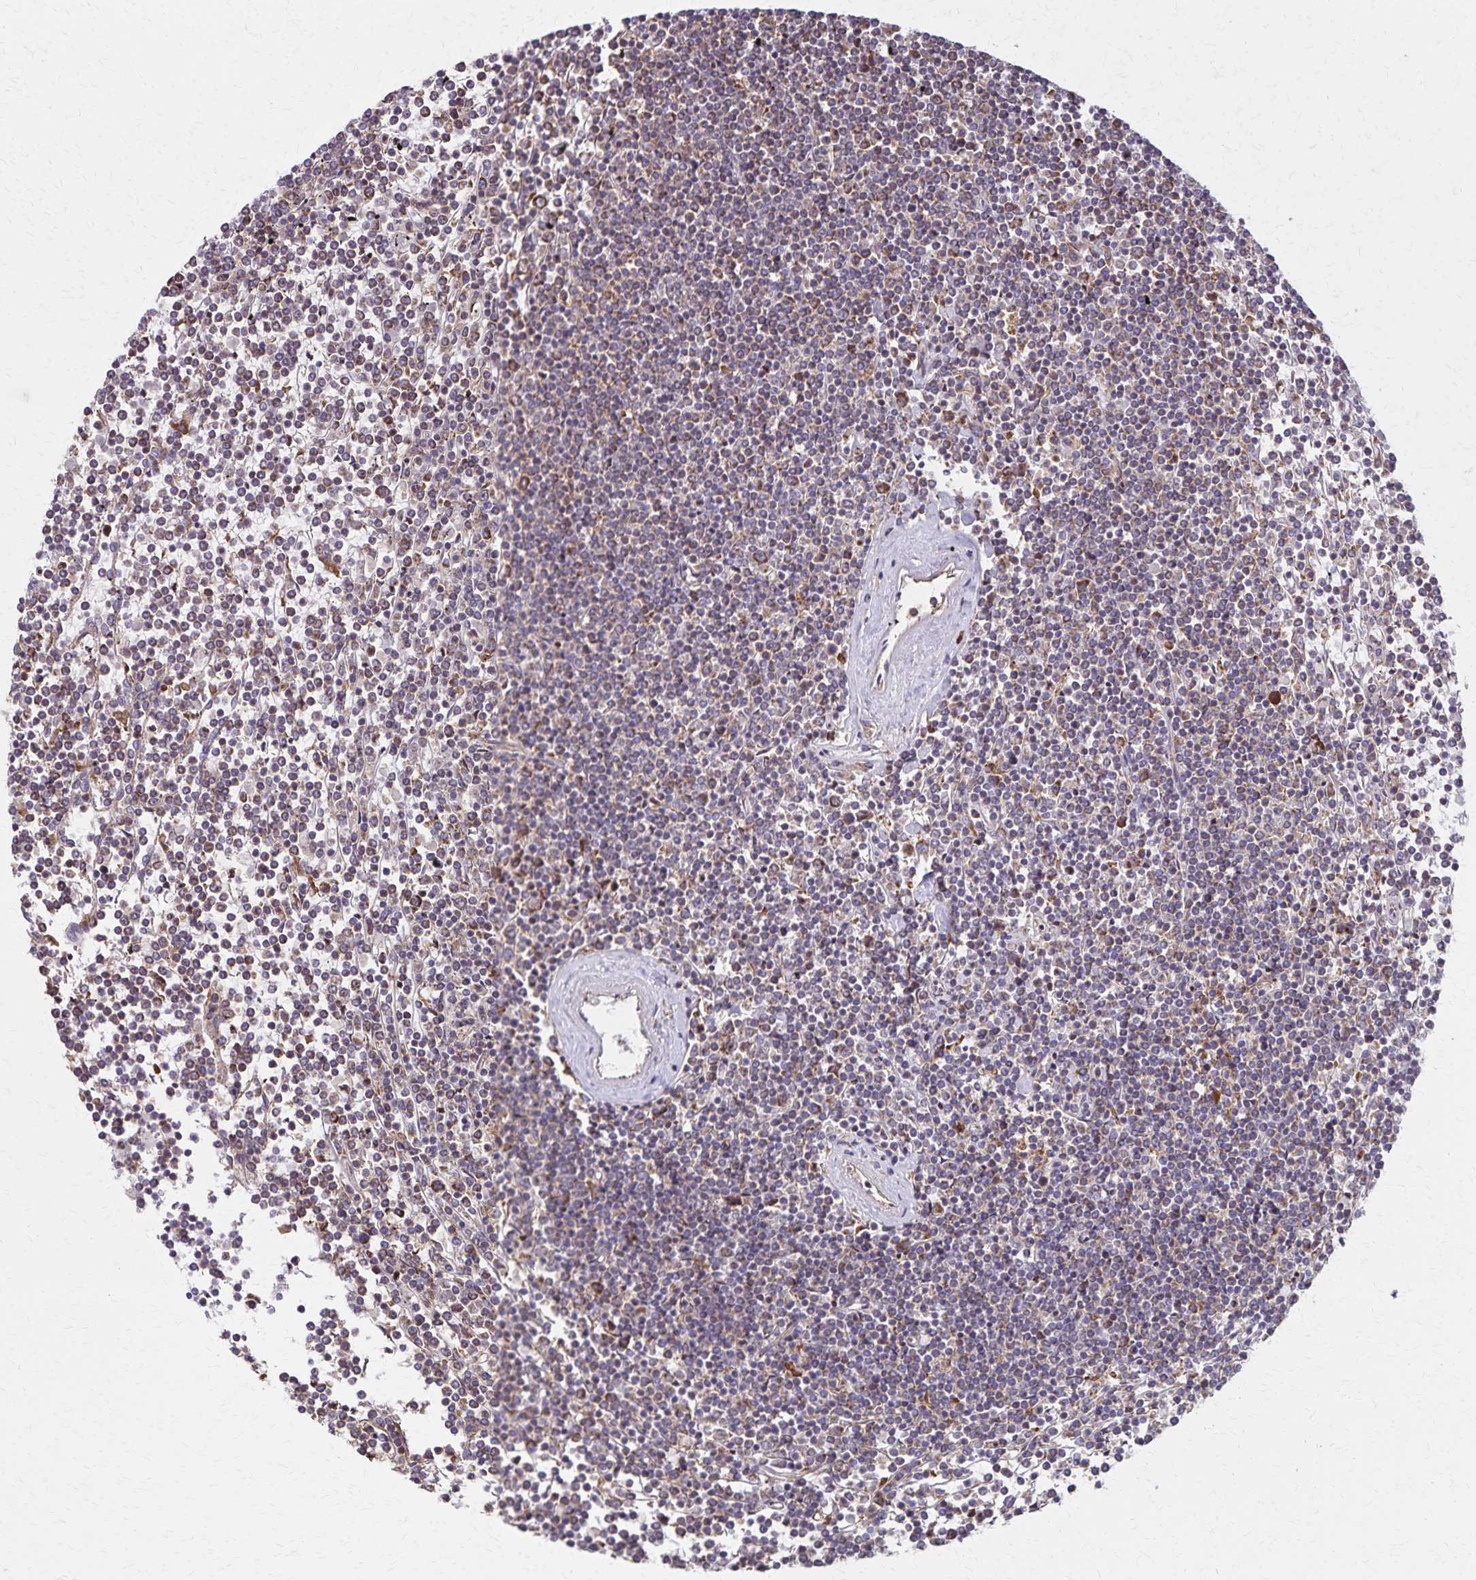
{"staining": {"intensity": "weak", "quantity": ">75%", "location": "cytoplasmic/membranous"}, "tissue": "lymphoma", "cell_type": "Tumor cells", "image_type": "cancer", "snomed": [{"axis": "morphology", "description": "Malignant lymphoma, non-Hodgkin's type, Low grade"}, {"axis": "topography", "description": "Spleen"}], "caption": "A low amount of weak cytoplasmic/membranous expression is present in about >75% of tumor cells in low-grade malignant lymphoma, non-Hodgkin's type tissue. The protein is shown in brown color, while the nuclei are stained blue.", "gene": "RNF10", "patient": {"sex": "female", "age": 19}}